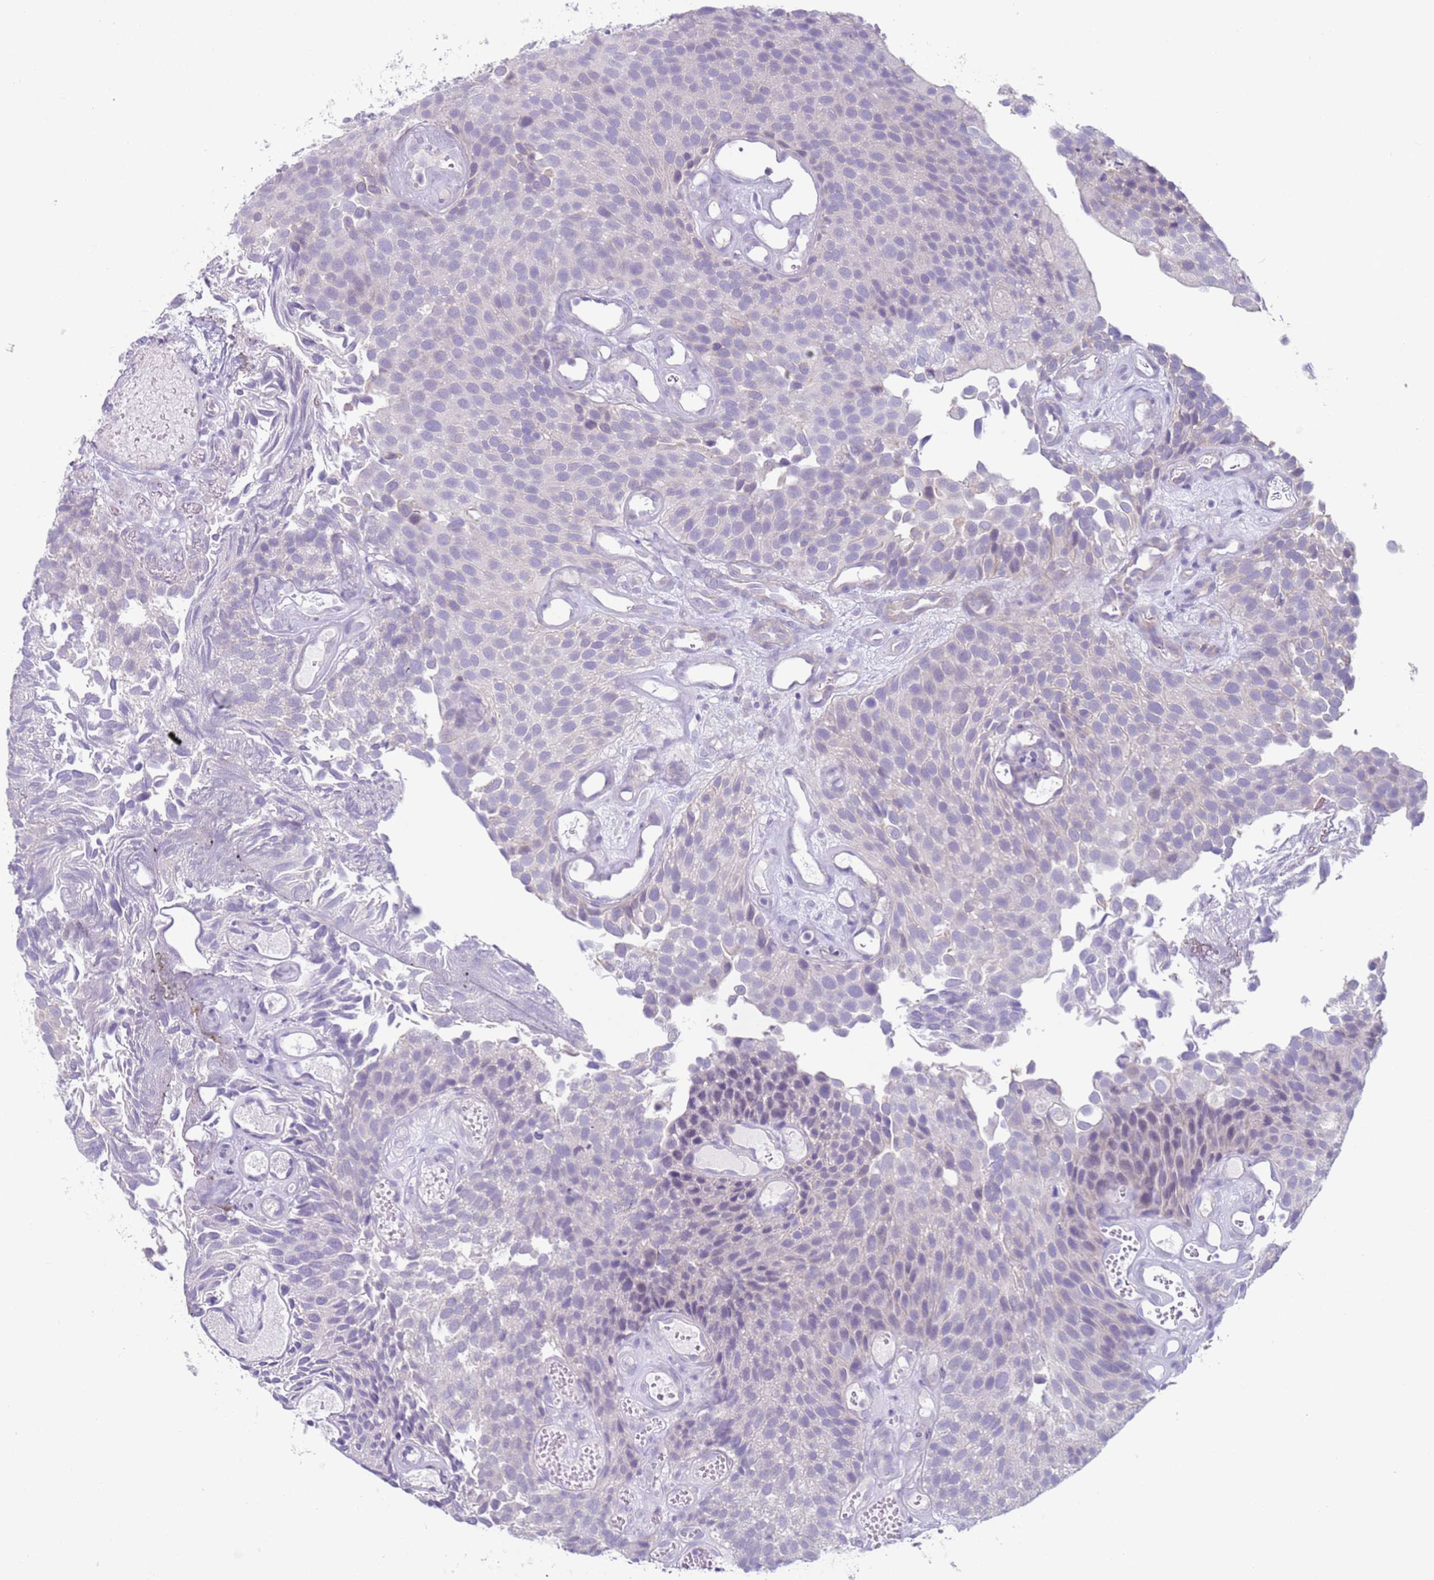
{"staining": {"intensity": "negative", "quantity": "none", "location": "none"}, "tissue": "urothelial cancer", "cell_type": "Tumor cells", "image_type": "cancer", "snomed": [{"axis": "morphology", "description": "Urothelial carcinoma, Low grade"}, {"axis": "topography", "description": "Urinary bladder"}], "caption": "There is no significant positivity in tumor cells of urothelial carcinoma (low-grade). (Stains: DAB (3,3'-diaminobenzidine) immunohistochemistry (IHC) with hematoxylin counter stain, Microscopy: brightfield microscopy at high magnification).", "gene": "NPAP1", "patient": {"sex": "male", "age": 89}}